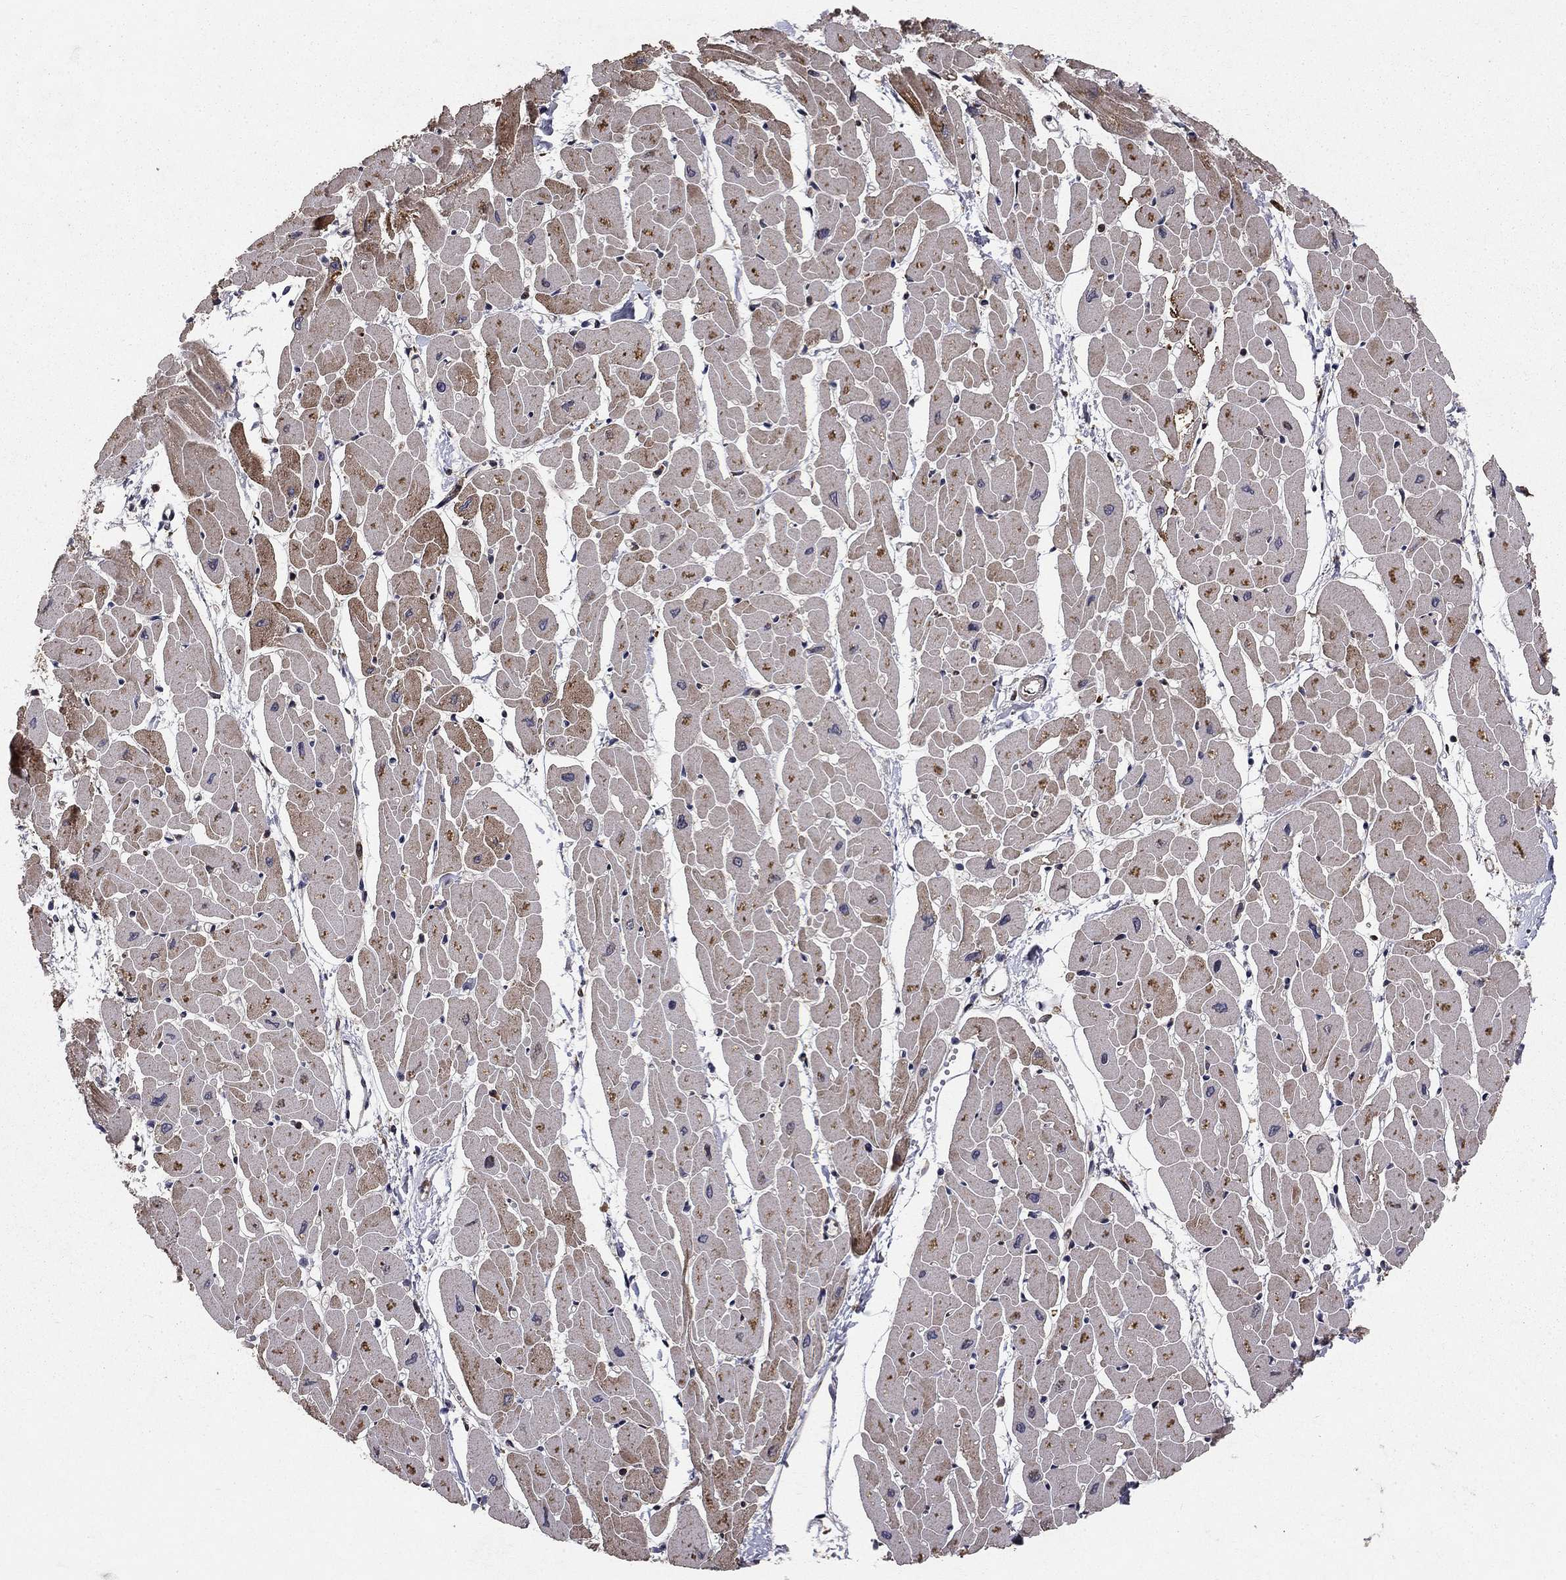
{"staining": {"intensity": "moderate", "quantity": "25%-75%", "location": "cytoplasmic/membranous"}, "tissue": "heart muscle", "cell_type": "Cardiomyocytes", "image_type": "normal", "snomed": [{"axis": "morphology", "description": "Normal tissue, NOS"}, {"axis": "topography", "description": "Heart"}], "caption": "IHC of unremarkable human heart muscle demonstrates medium levels of moderate cytoplasmic/membranous expression in about 25%-75% of cardiomyocytes. Nuclei are stained in blue.", "gene": "BABAM2", "patient": {"sex": "male", "age": 57}}